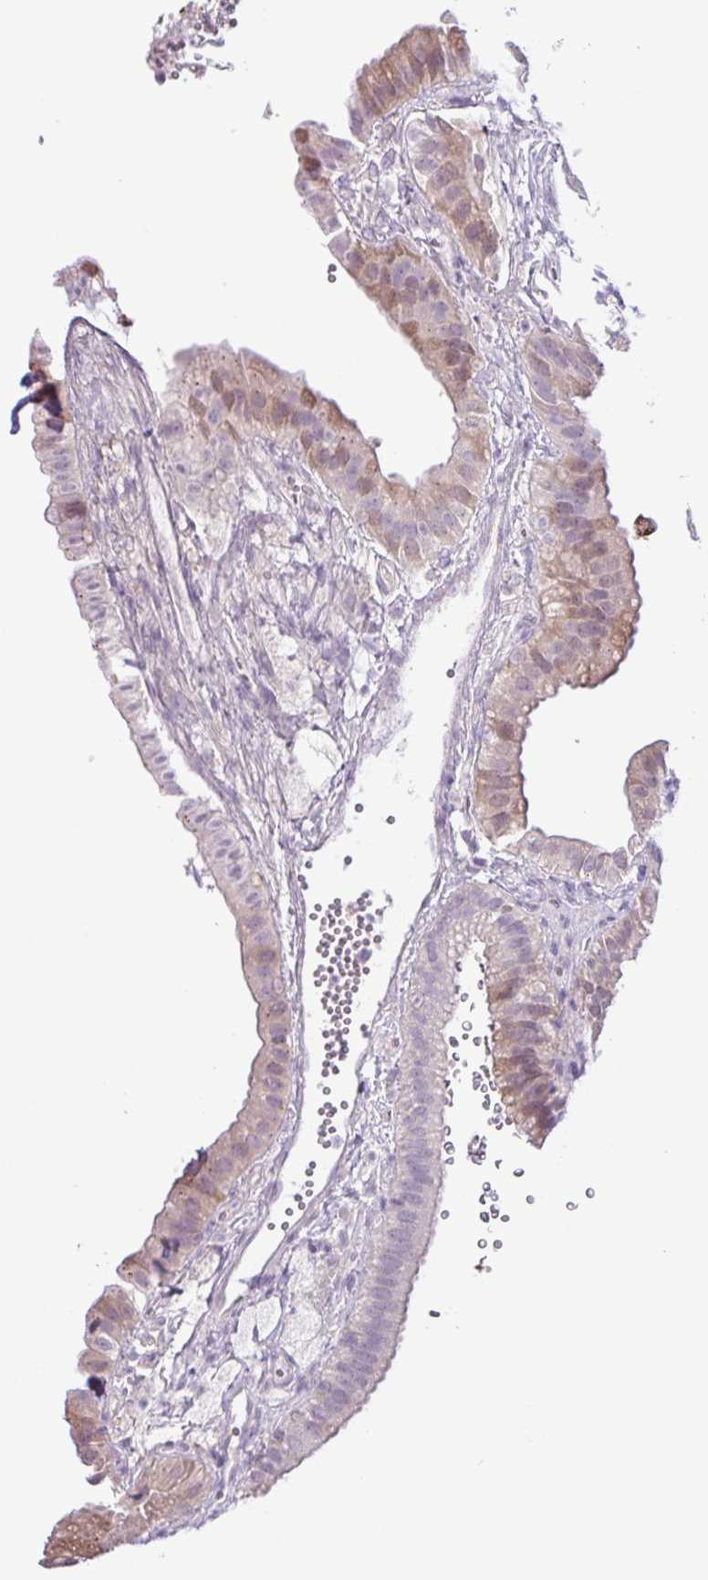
{"staining": {"intensity": "moderate", "quantity": "<25%", "location": "cytoplasmic/membranous,nuclear"}, "tissue": "gallbladder", "cell_type": "Glandular cells", "image_type": "normal", "snomed": [{"axis": "morphology", "description": "Normal tissue, NOS"}, {"axis": "topography", "description": "Gallbladder"}], "caption": "A high-resolution image shows IHC staining of unremarkable gallbladder, which shows moderate cytoplasmic/membranous,nuclear staining in about <25% of glandular cells.", "gene": "TONSL", "patient": {"sex": "female", "age": 61}}